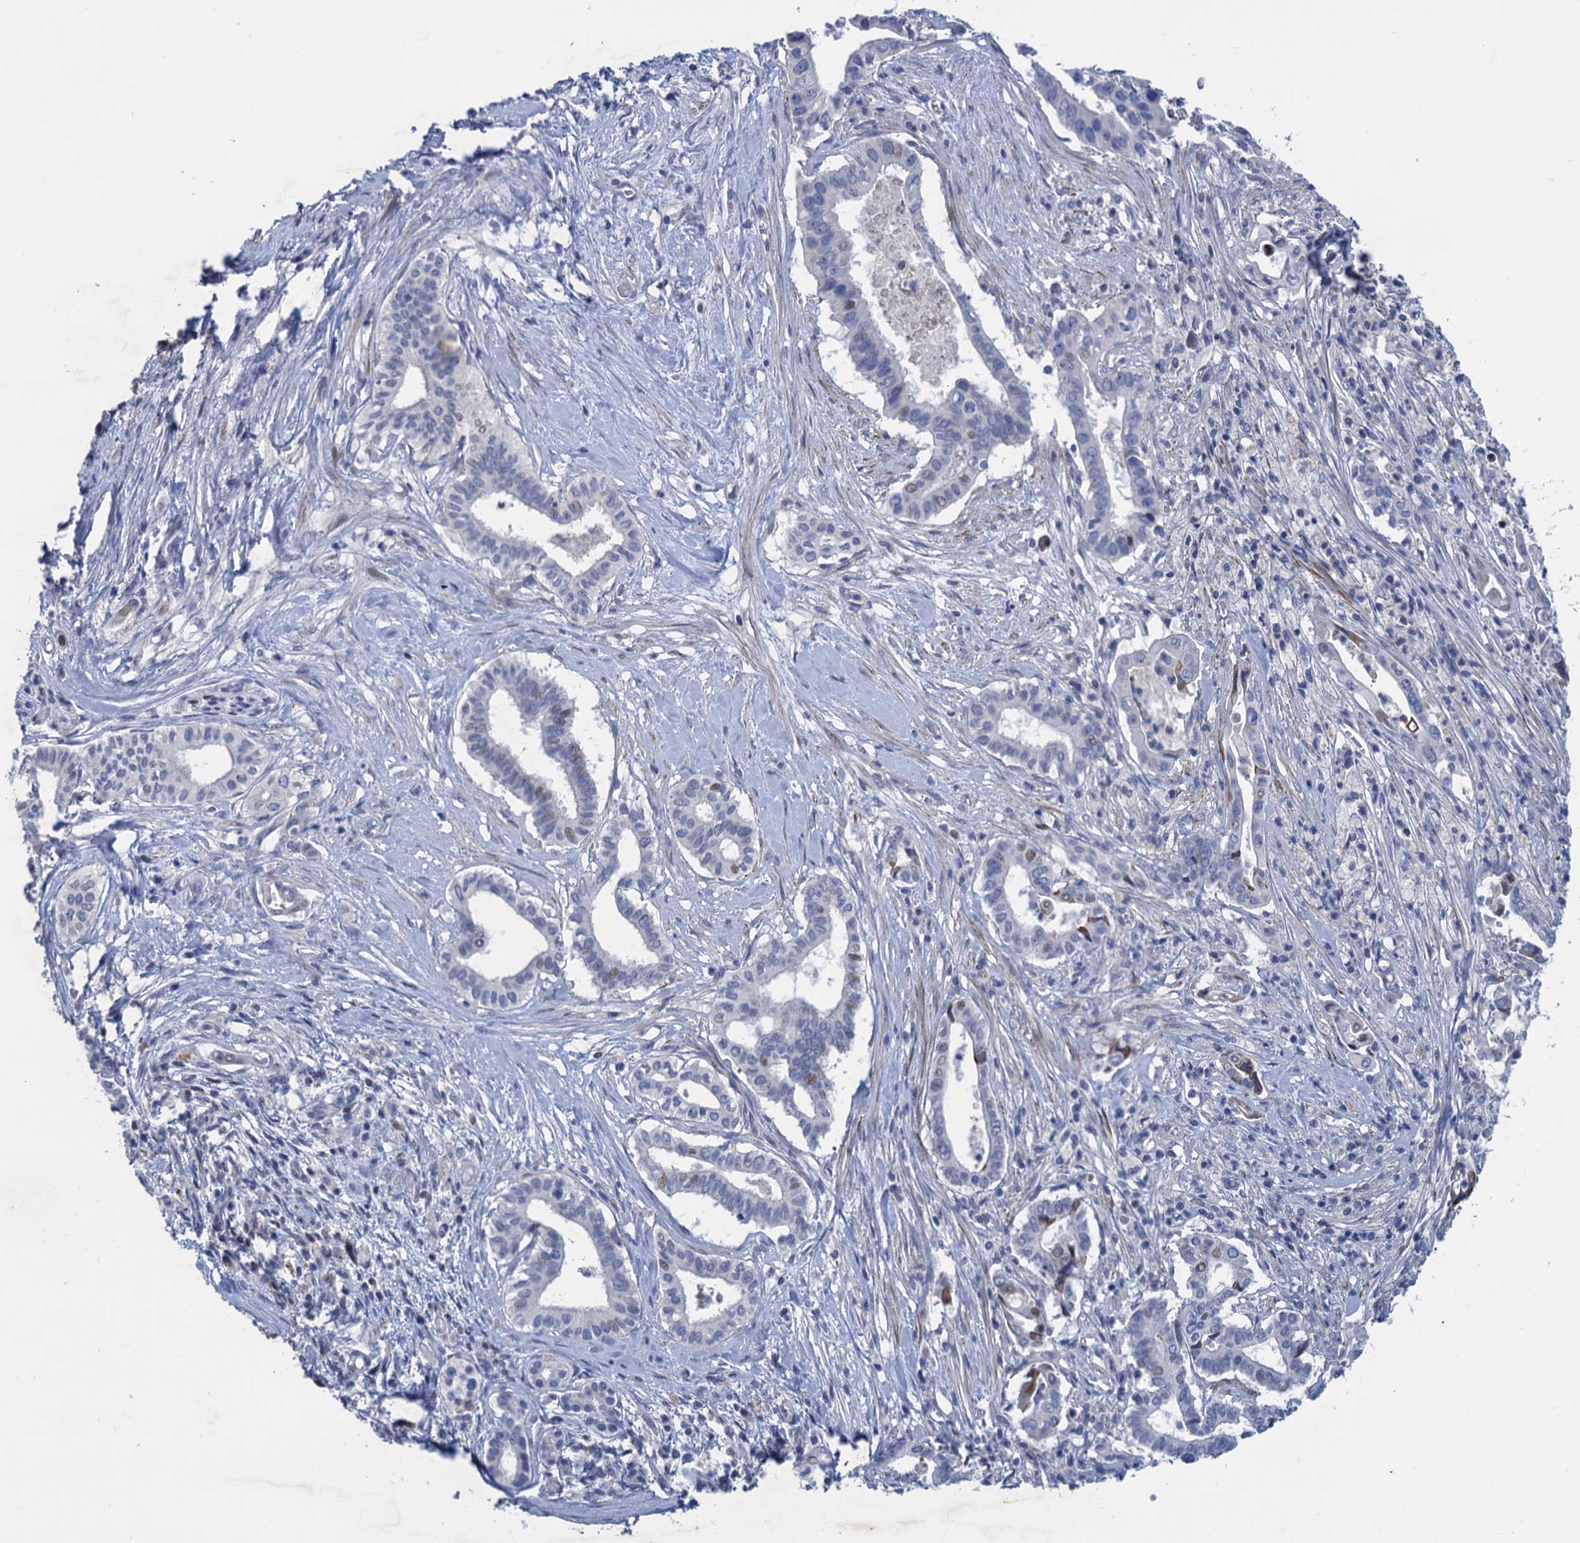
{"staining": {"intensity": "weak", "quantity": "<25%", "location": "nuclear"}, "tissue": "pancreatic cancer", "cell_type": "Tumor cells", "image_type": "cancer", "snomed": [{"axis": "morphology", "description": "Adenocarcinoma, NOS"}, {"axis": "topography", "description": "Pancreas"}], "caption": "DAB (3,3'-diaminobenzidine) immunohistochemical staining of pancreatic cancer displays no significant expression in tumor cells. Brightfield microscopy of immunohistochemistry (IHC) stained with DAB (brown) and hematoxylin (blue), captured at high magnification.", "gene": "ESYT3", "patient": {"sex": "female", "age": 77}}